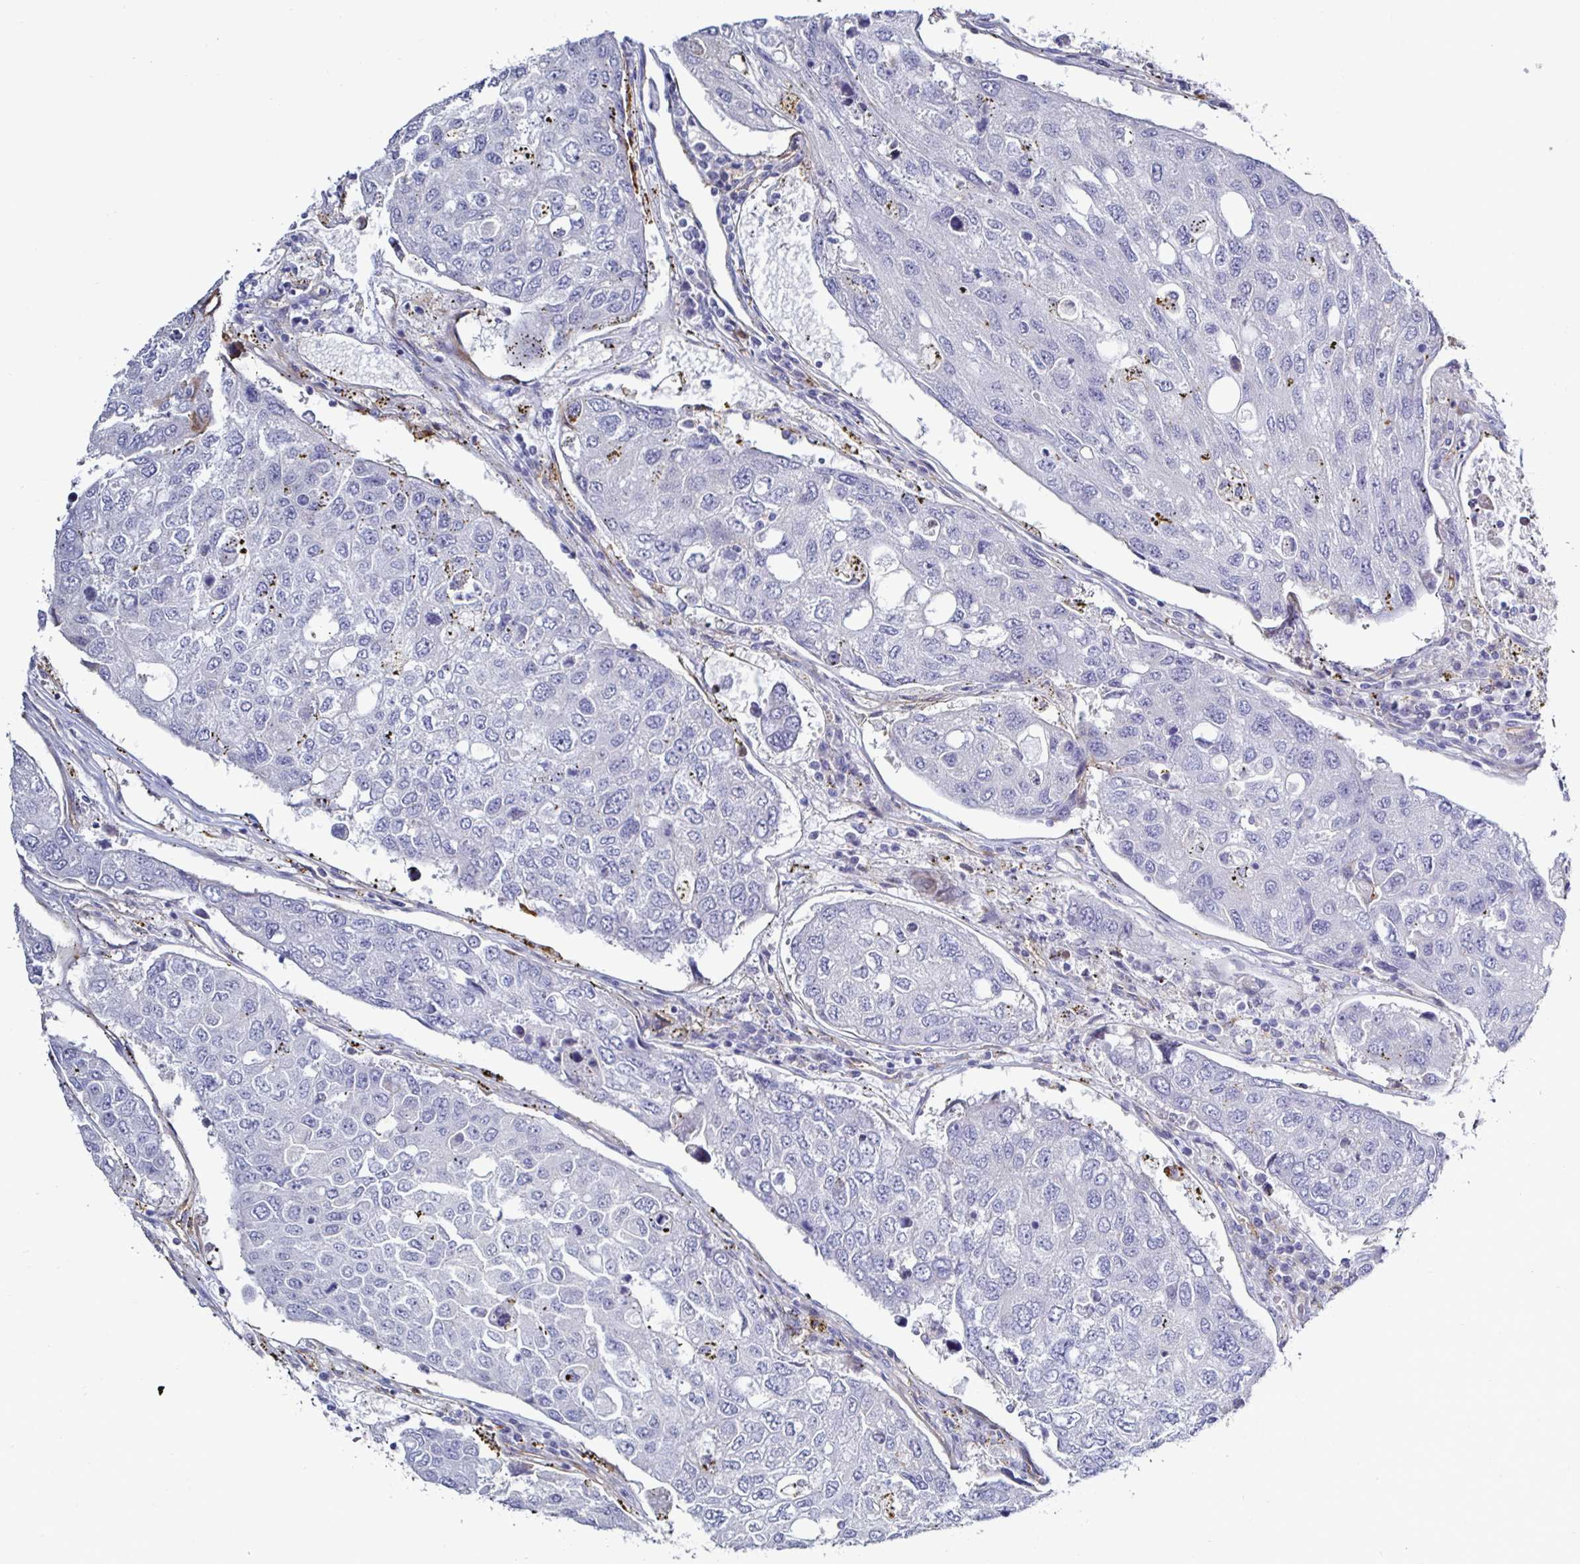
{"staining": {"intensity": "negative", "quantity": "none", "location": "none"}, "tissue": "urothelial cancer", "cell_type": "Tumor cells", "image_type": "cancer", "snomed": [{"axis": "morphology", "description": "Urothelial carcinoma, High grade"}, {"axis": "topography", "description": "Lymph node"}, {"axis": "topography", "description": "Urinary bladder"}], "caption": "An image of urothelial cancer stained for a protein reveals no brown staining in tumor cells.", "gene": "ACSBG2", "patient": {"sex": "male", "age": 51}}